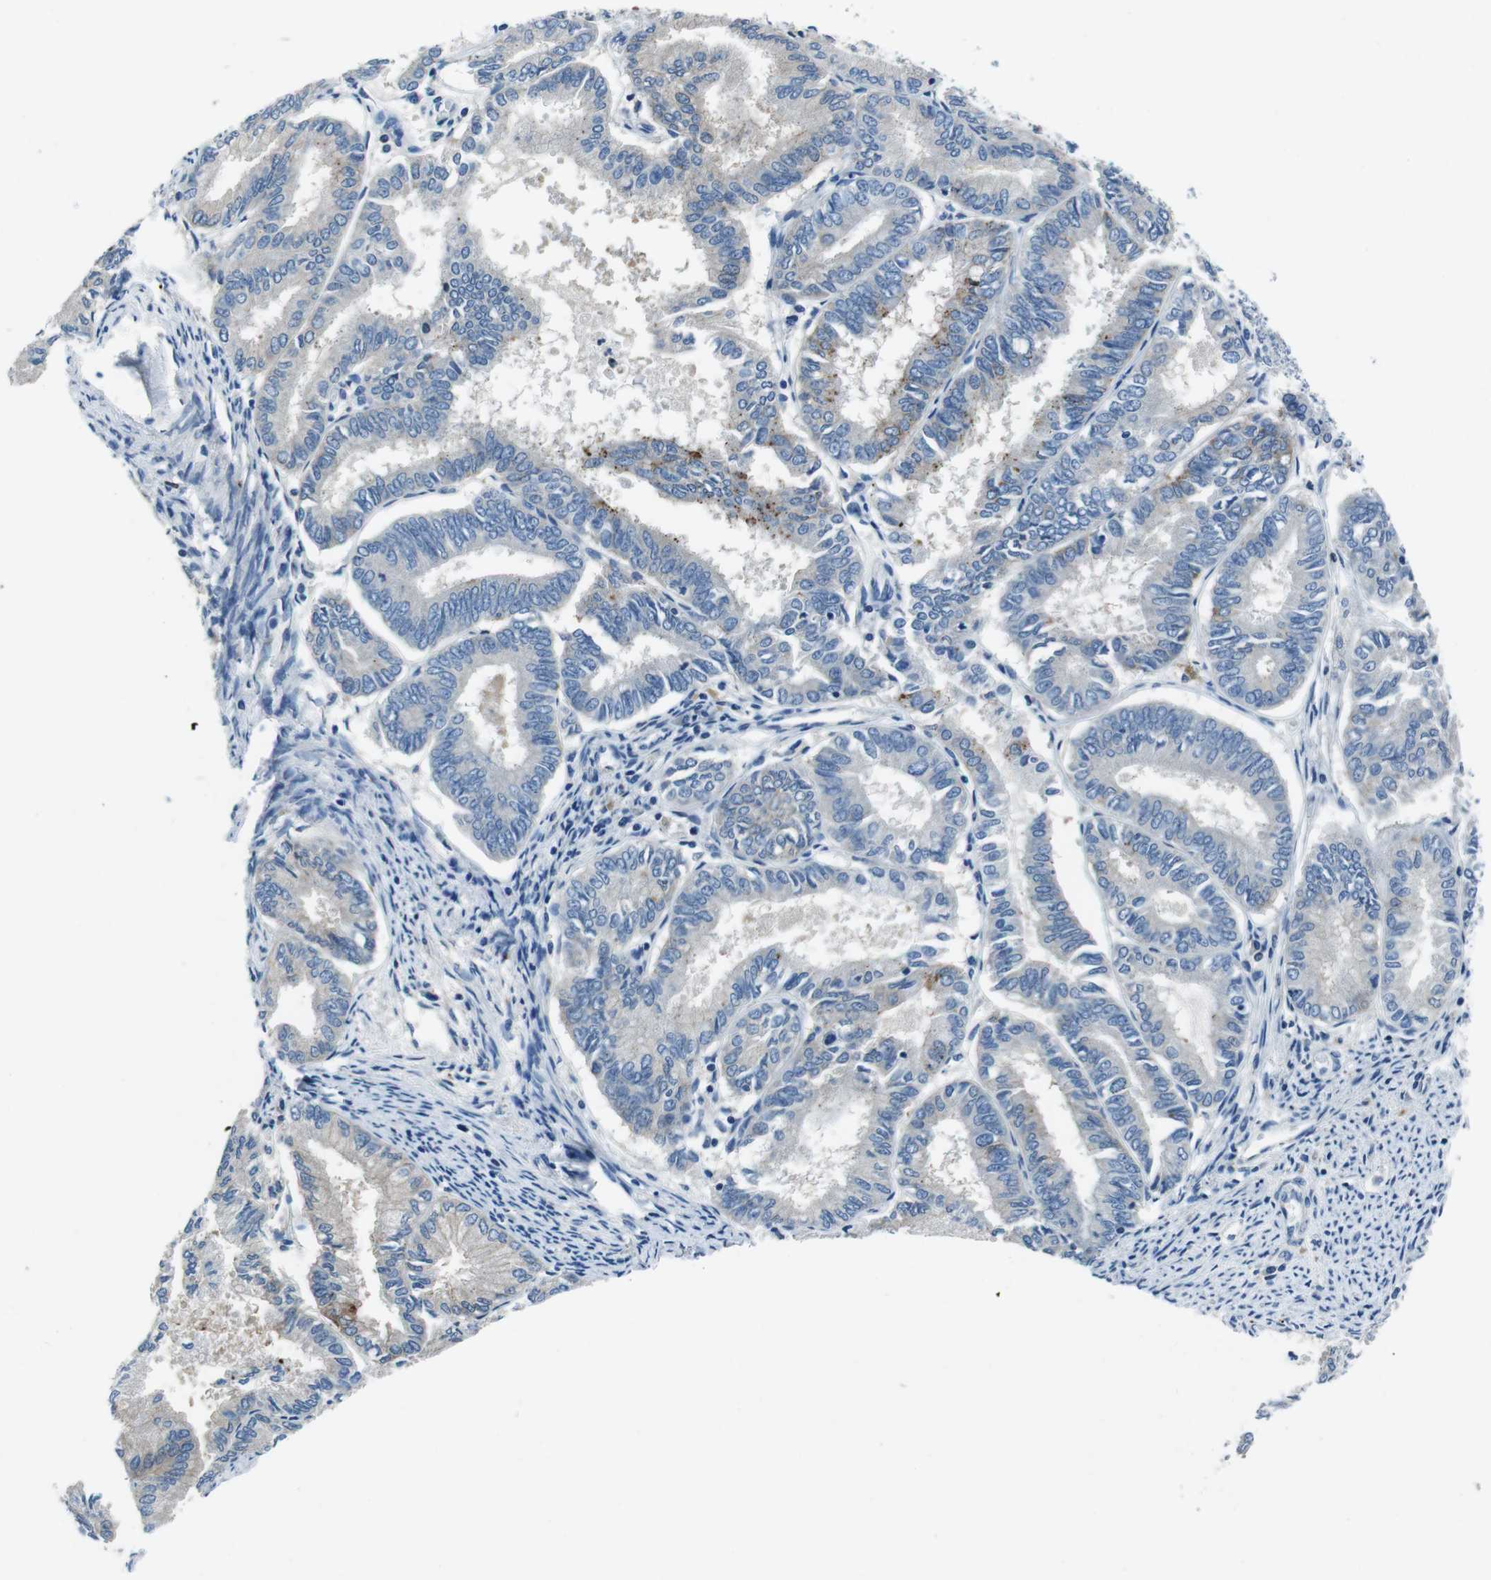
{"staining": {"intensity": "moderate", "quantity": "<25%", "location": "cytoplasmic/membranous"}, "tissue": "endometrial cancer", "cell_type": "Tumor cells", "image_type": "cancer", "snomed": [{"axis": "morphology", "description": "Adenocarcinoma, NOS"}, {"axis": "topography", "description": "Endometrium"}], "caption": "Protein analysis of endometrial cancer (adenocarcinoma) tissue shows moderate cytoplasmic/membranous expression in about <25% of tumor cells. The staining is performed using DAB (3,3'-diaminobenzidine) brown chromogen to label protein expression. The nuclei are counter-stained blue using hematoxylin.", "gene": "TULP3", "patient": {"sex": "female", "age": 86}}